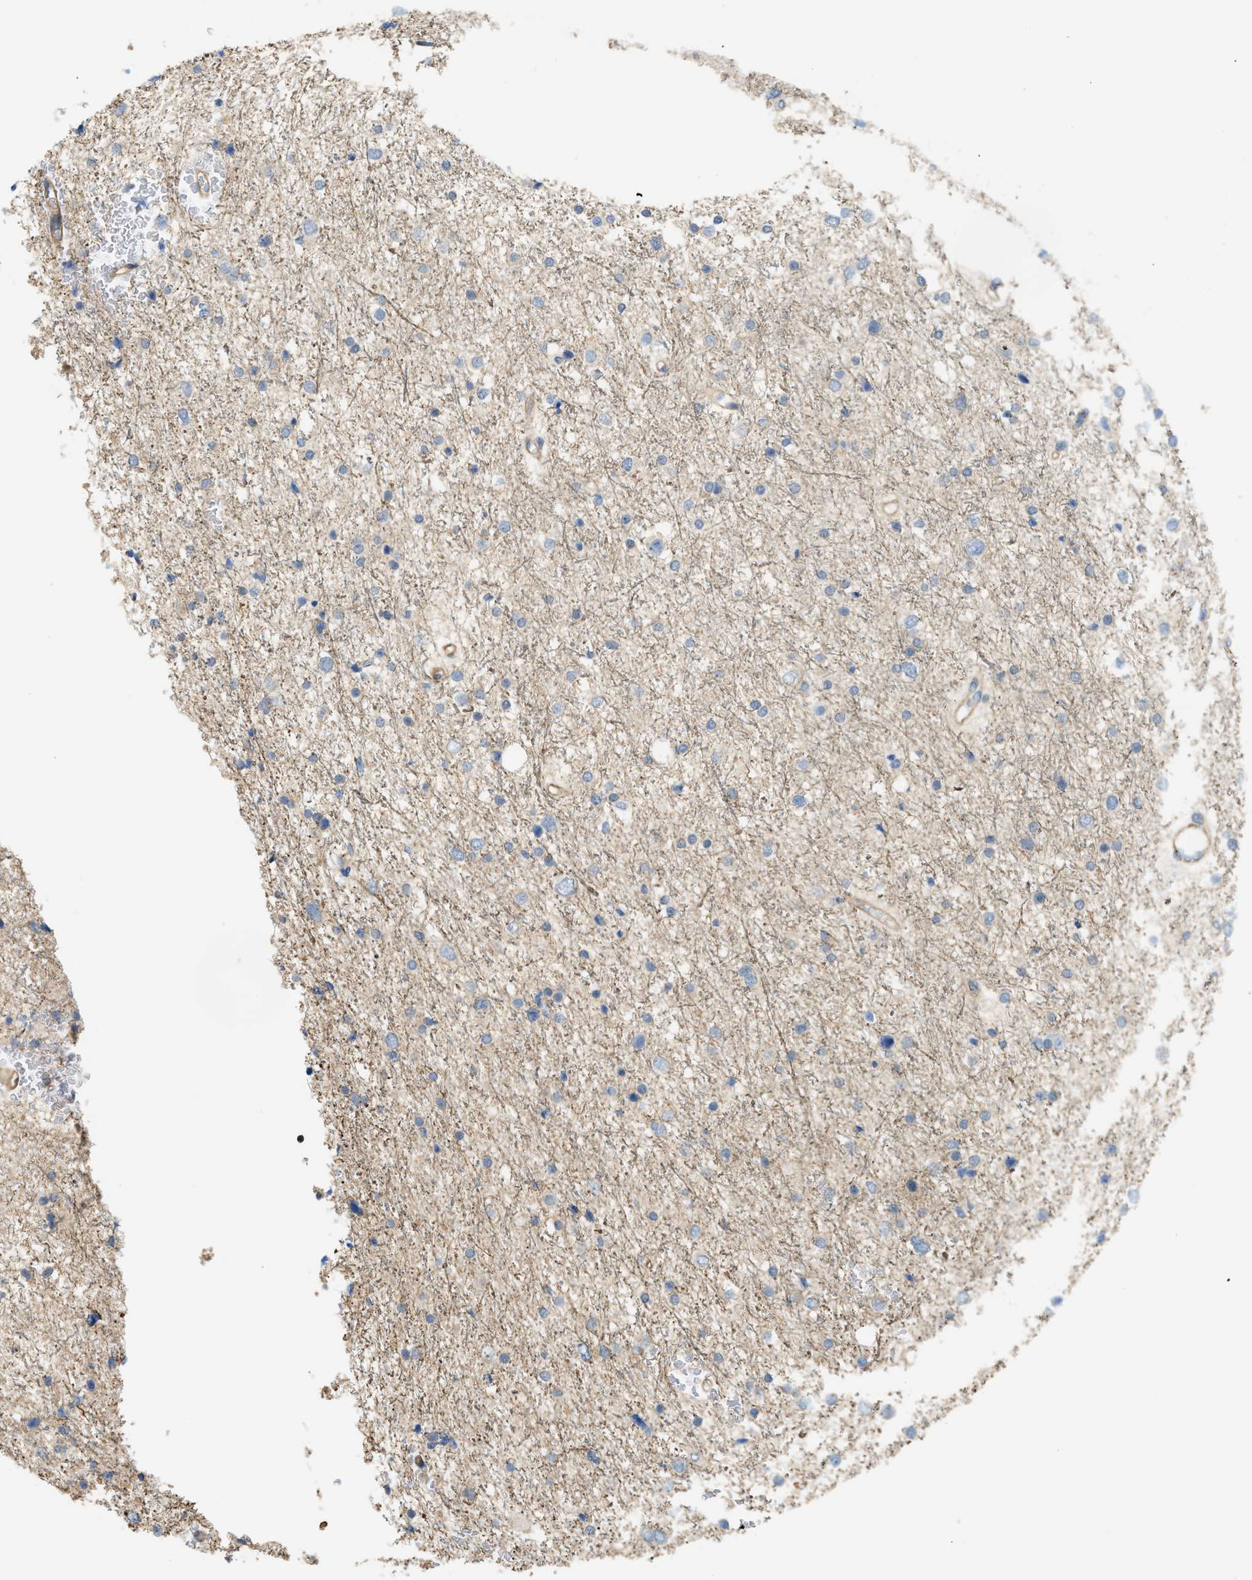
{"staining": {"intensity": "negative", "quantity": "none", "location": "none"}, "tissue": "glioma", "cell_type": "Tumor cells", "image_type": "cancer", "snomed": [{"axis": "morphology", "description": "Glioma, malignant, Low grade"}, {"axis": "topography", "description": "Brain"}], "caption": "This histopathology image is of malignant glioma (low-grade) stained with IHC to label a protein in brown with the nuclei are counter-stained blue. There is no expression in tumor cells.", "gene": "BTN3A2", "patient": {"sex": "female", "age": 37}}